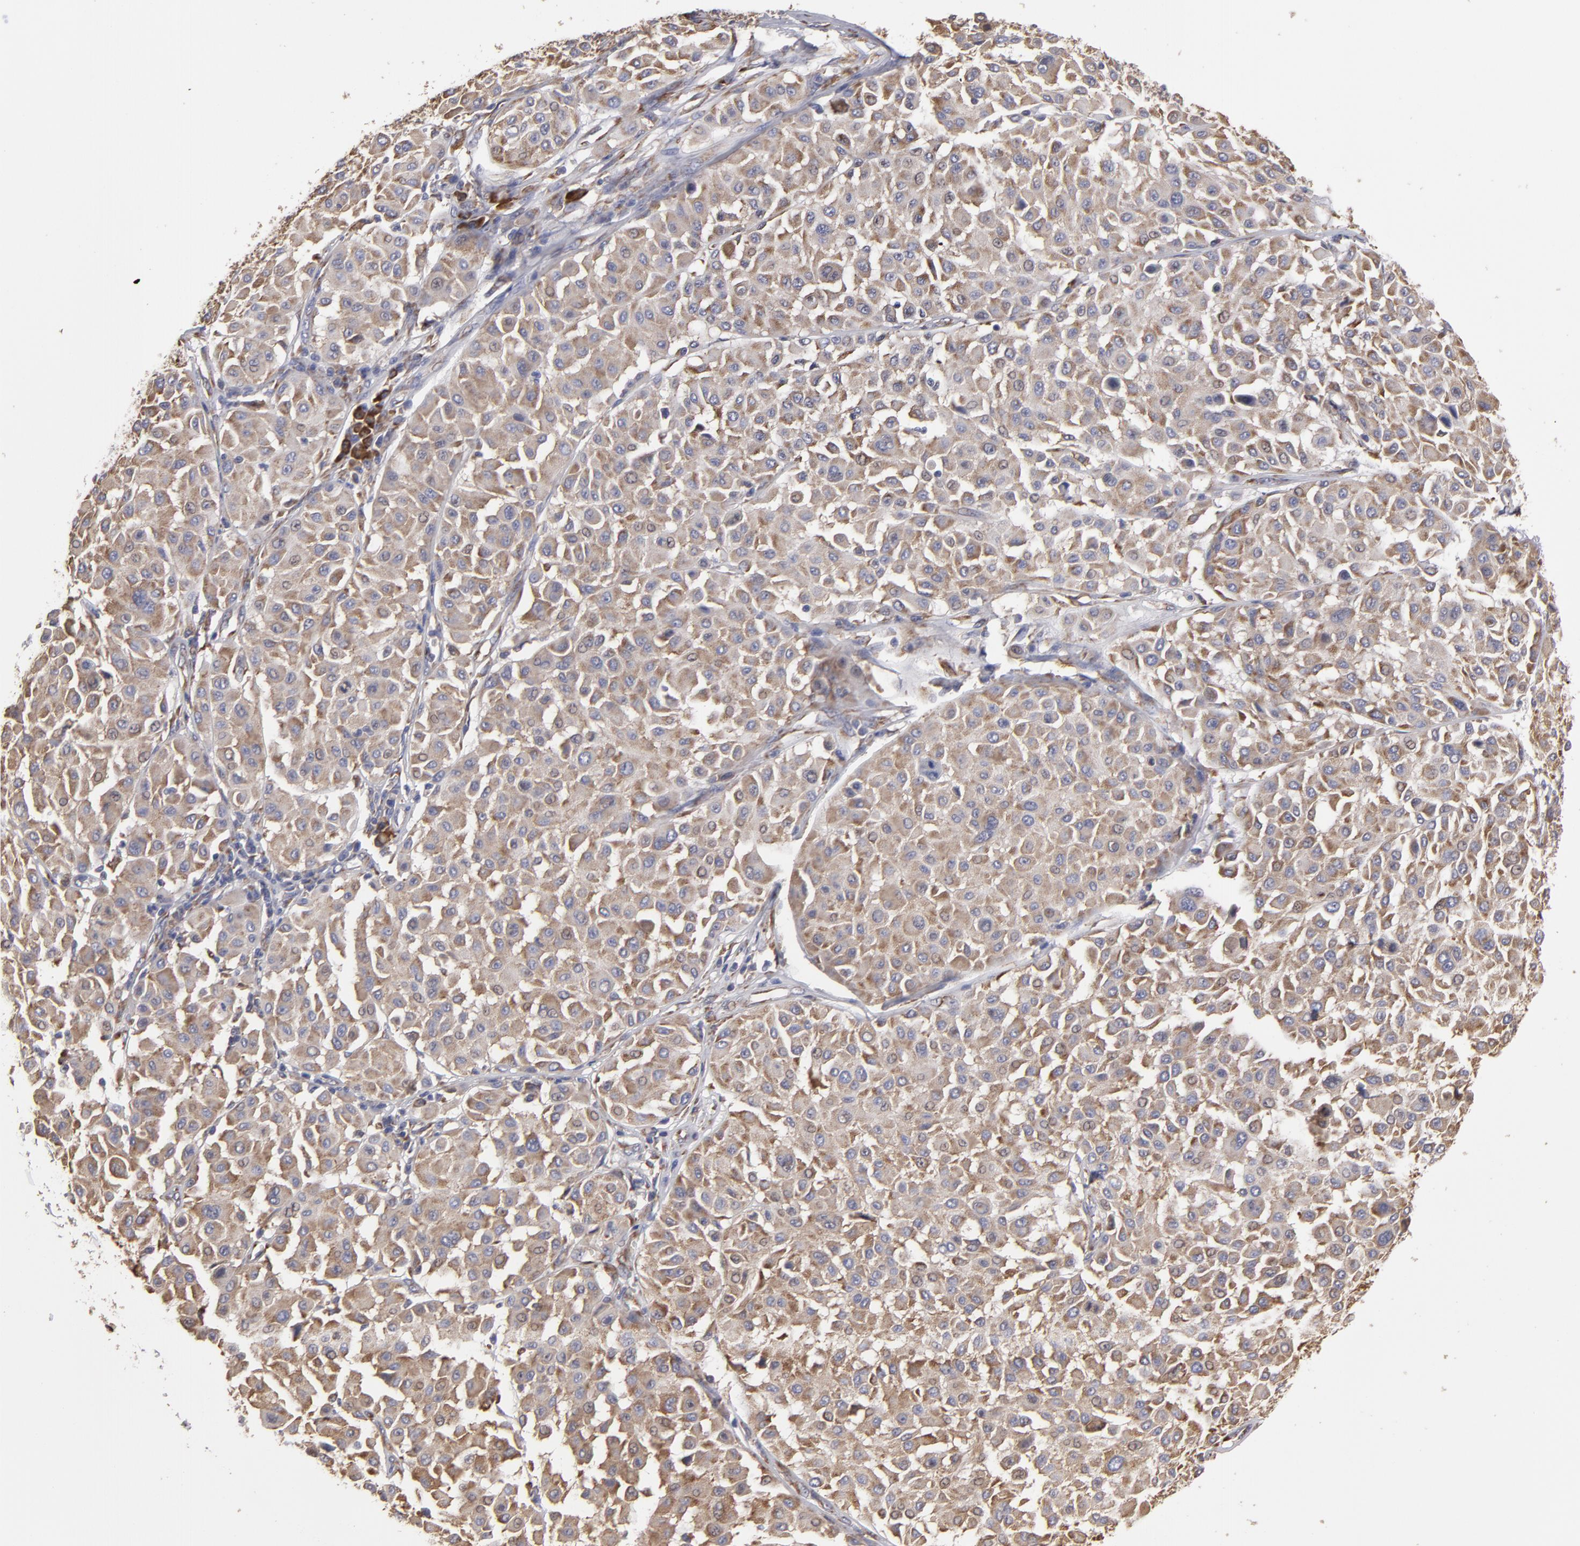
{"staining": {"intensity": "moderate", "quantity": ">75%", "location": "cytoplasmic/membranous"}, "tissue": "melanoma", "cell_type": "Tumor cells", "image_type": "cancer", "snomed": [{"axis": "morphology", "description": "Malignant melanoma, Metastatic site"}, {"axis": "topography", "description": "Soft tissue"}], "caption": "Malignant melanoma (metastatic site) stained with DAB IHC exhibits medium levels of moderate cytoplasmic/membranous expression in about >75% of tumor cells. (Brightfield microscopy of DAB IHC at high magnification).", "gene": "SND1", "patient": {"sex": "male", "age": 41}}